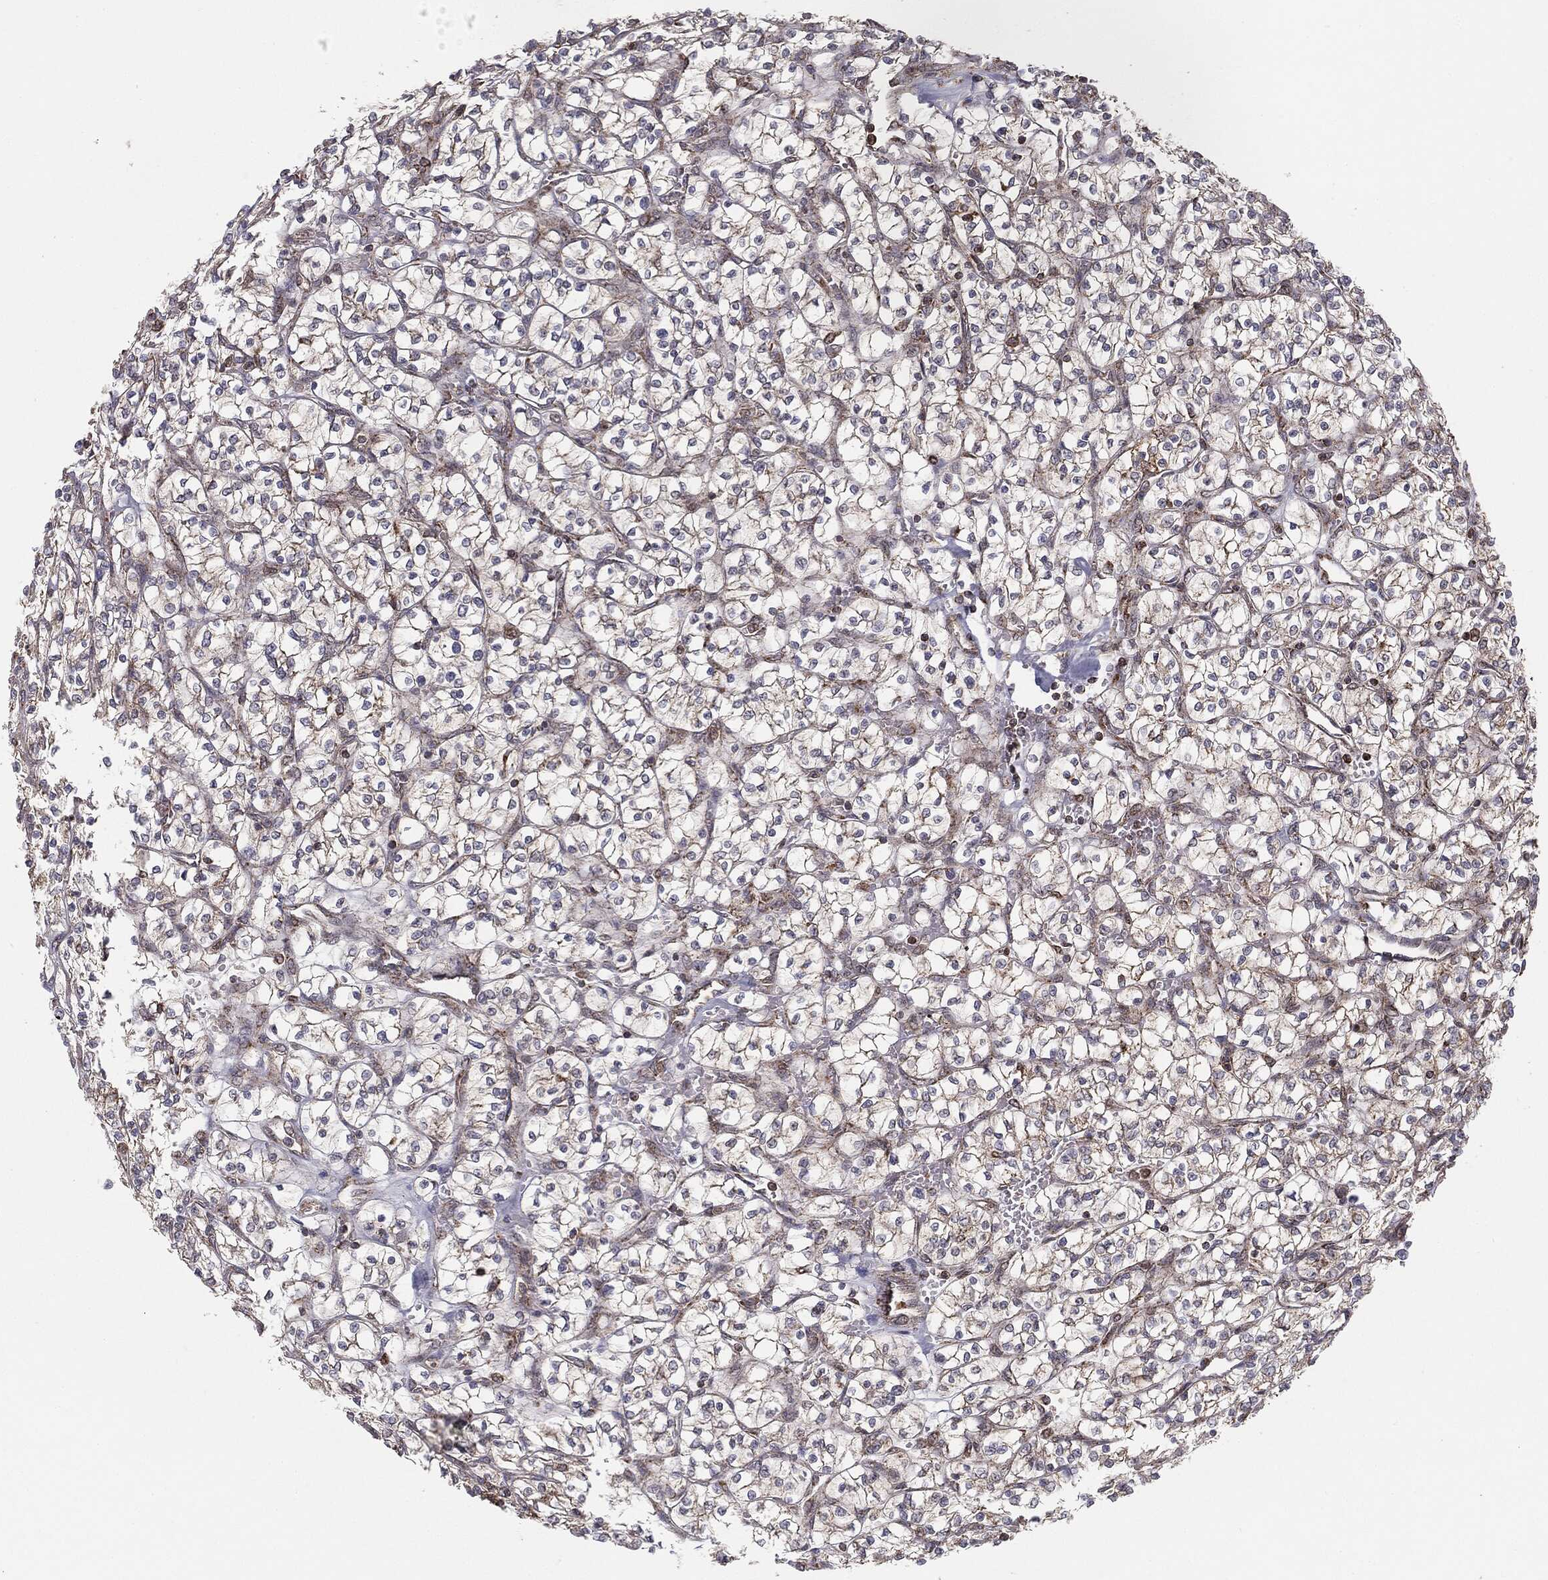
{"staining": {"intensity": "weak", "quantity": "25%-75%", "location": "cytoplasmic/membranous"}, "tissue": "renal cancer", "cell_type": "Tumor cells", "image_type": "cancer", "snomed": [{"axis": "morphology", "description": "Adenocarcinoma, NOS"}, {"axis": "topography", "description": "Kidney"}], "caption": "Adenocarcinoma (renal) was stained to show a protein in brown. There is low levels of weak cytoplasmic/membranous staining in approximately 25%-75% of tumor cells. (Brightfield microscopy of DAB IHC at high magnification).", "gene": "MTOR", "patient": {"sex": "female", "age": 64}}